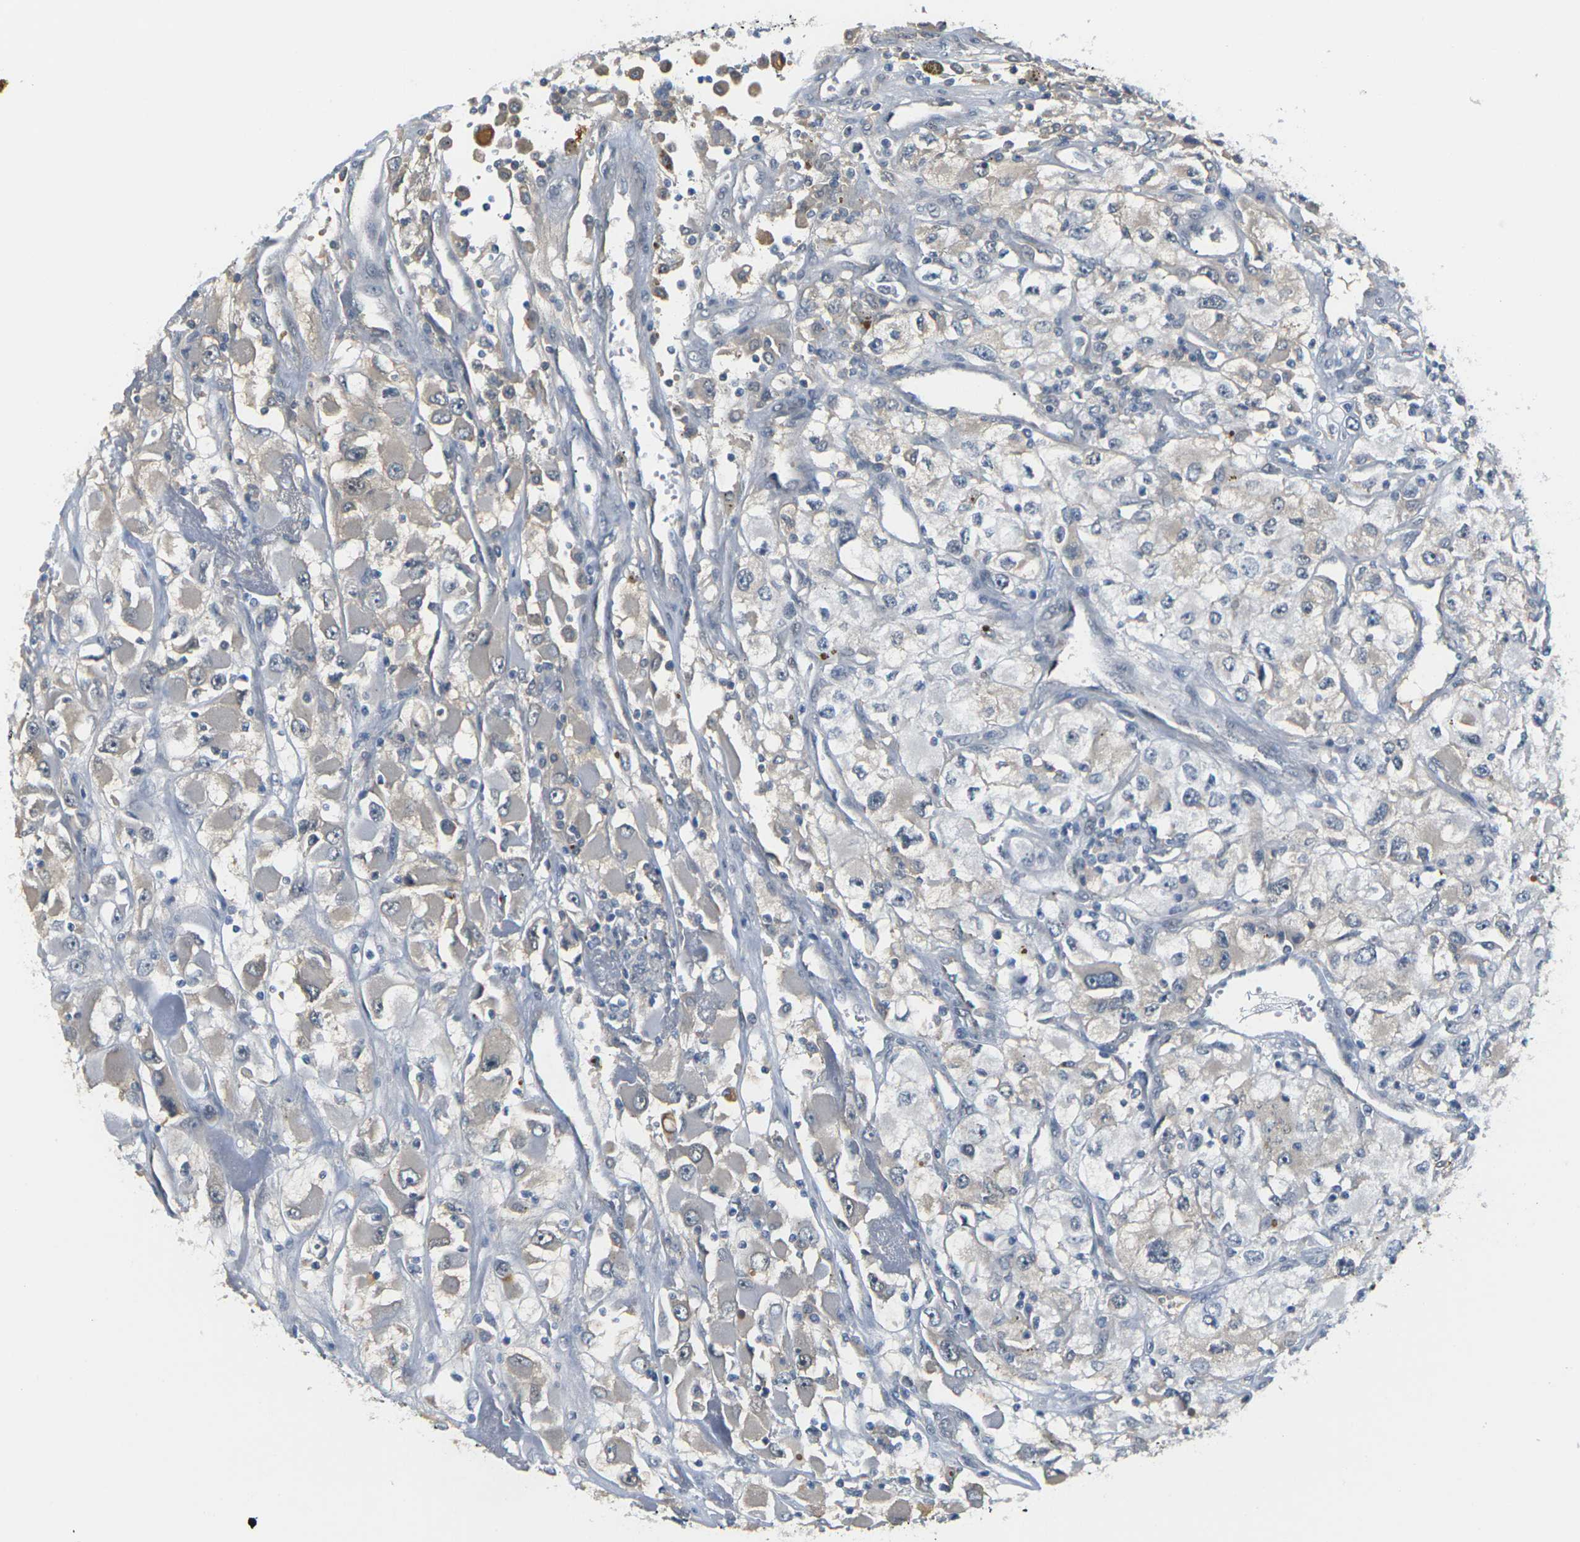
{"staining": {"intensity": "negative", "quantity": "none", "location": "none"}, "tissue": "renal cancer", "cell_type": "Tumor cells", "image_type": "cancer", "snomed": [{"axis": "morphology", "description": "Adenocarcinoma, NOS"}, {"axis": "topography", "description": "Kidney"}], "caption": "This histopathology image is of renal cancer (adenocarcinoma) stained with immunohistochemistry (IHC) to label a protein in brown with the nuclei are counter-stained blue. There is no staining in tumor cells.", "gene": "PKP2", "patient": {"sex": "female", "age": 52}}